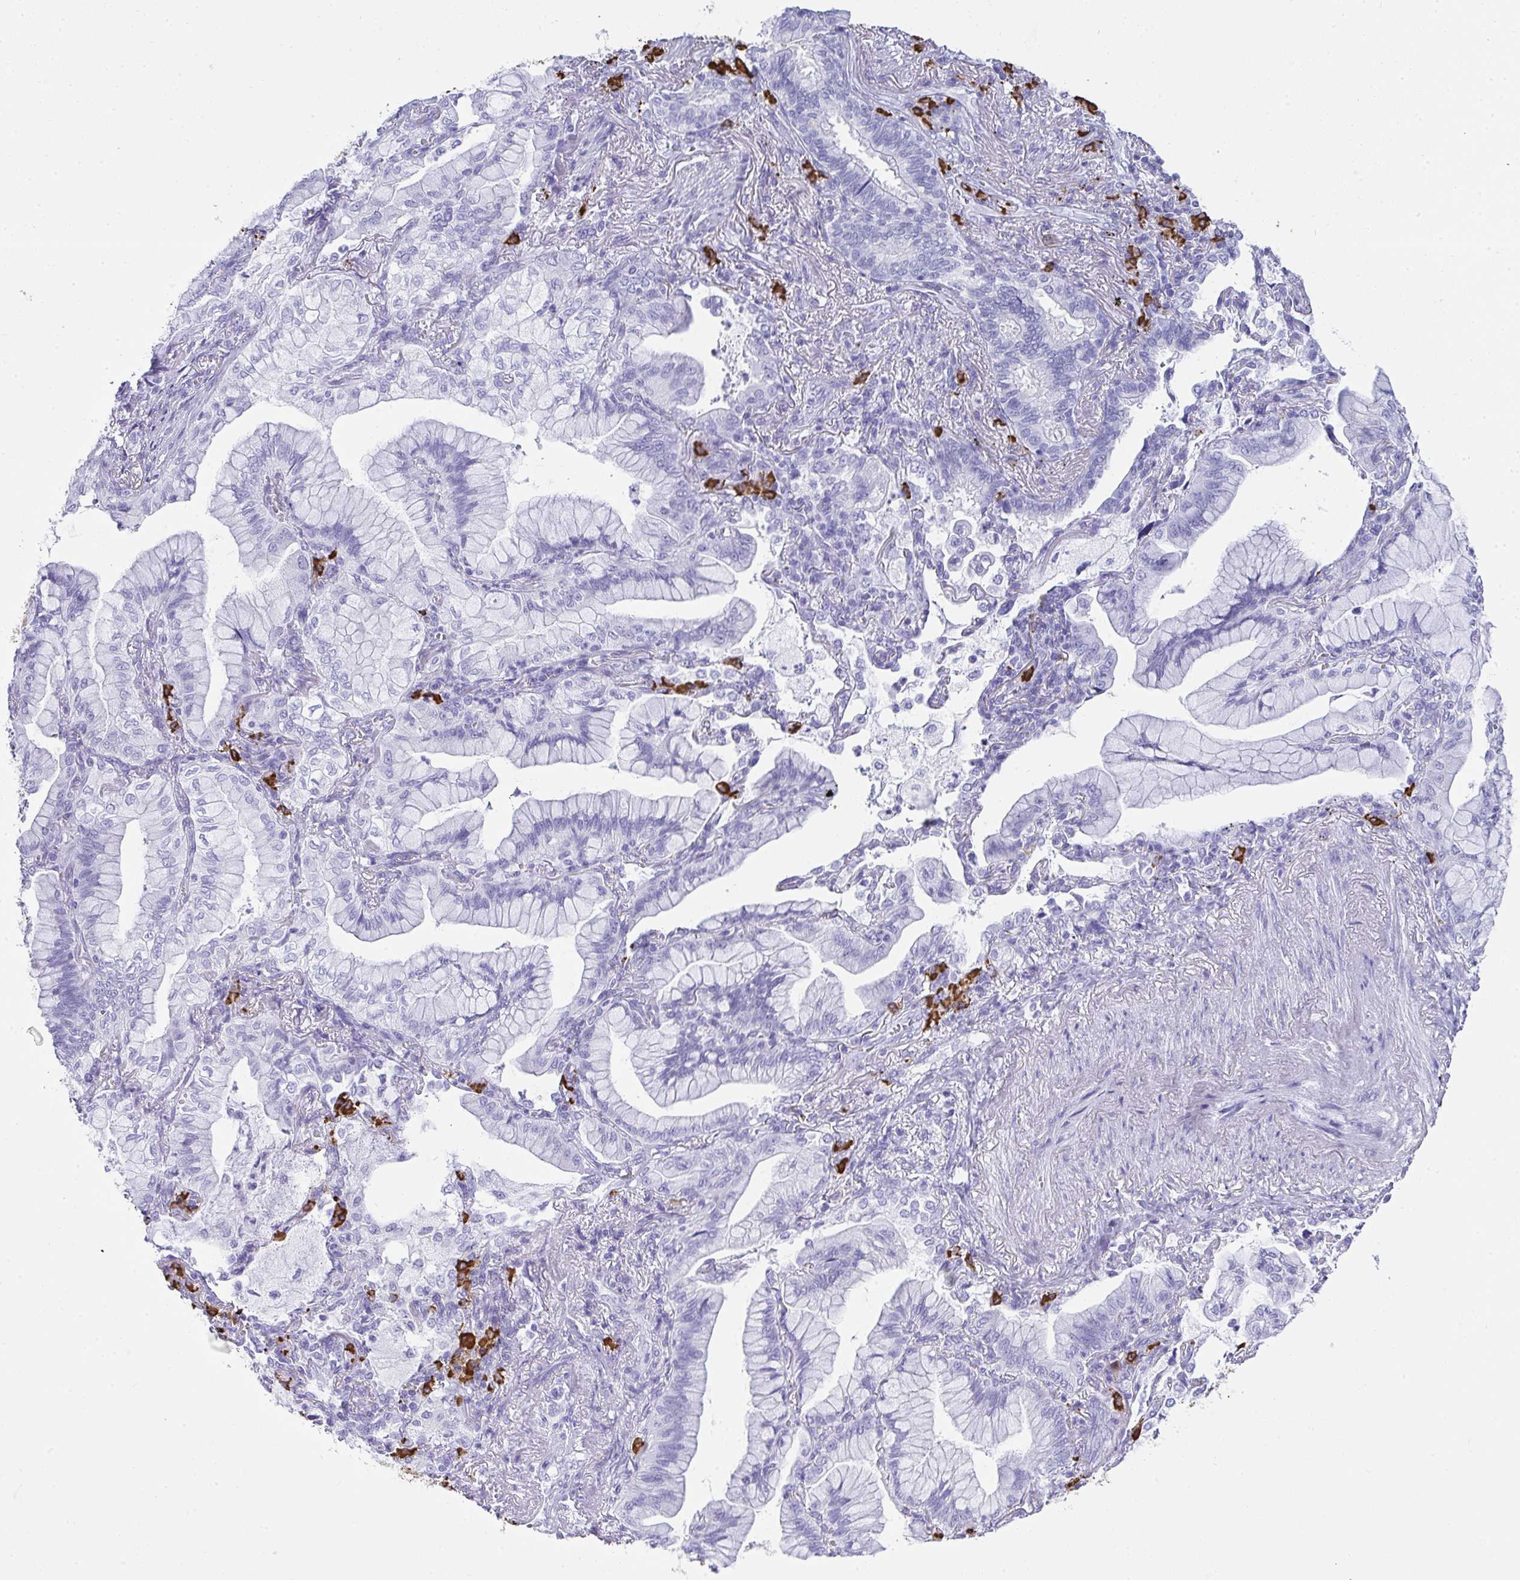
{"staining": {"intensity": "negative", "quantity": "none", "location": "none"}, "tissue": "lung cancer", "cell_type": "Tumor cells", "image_type": "cancer", "snomed": [{"axis": "morphology", "description": "Adenocarcinoma, NOS"}, {"axis": "topography", "description": "Lung"}], "caption": "The immunohistochemistry image has no significant expression in tumor cells of lung adenocarcinoma tissue. The staining is performed using DAB brown chromogen with nuclei counter-stained in using hematoxylin.", "gene": "CDADC1", "patient": {"sex": "male", "age": 77}}